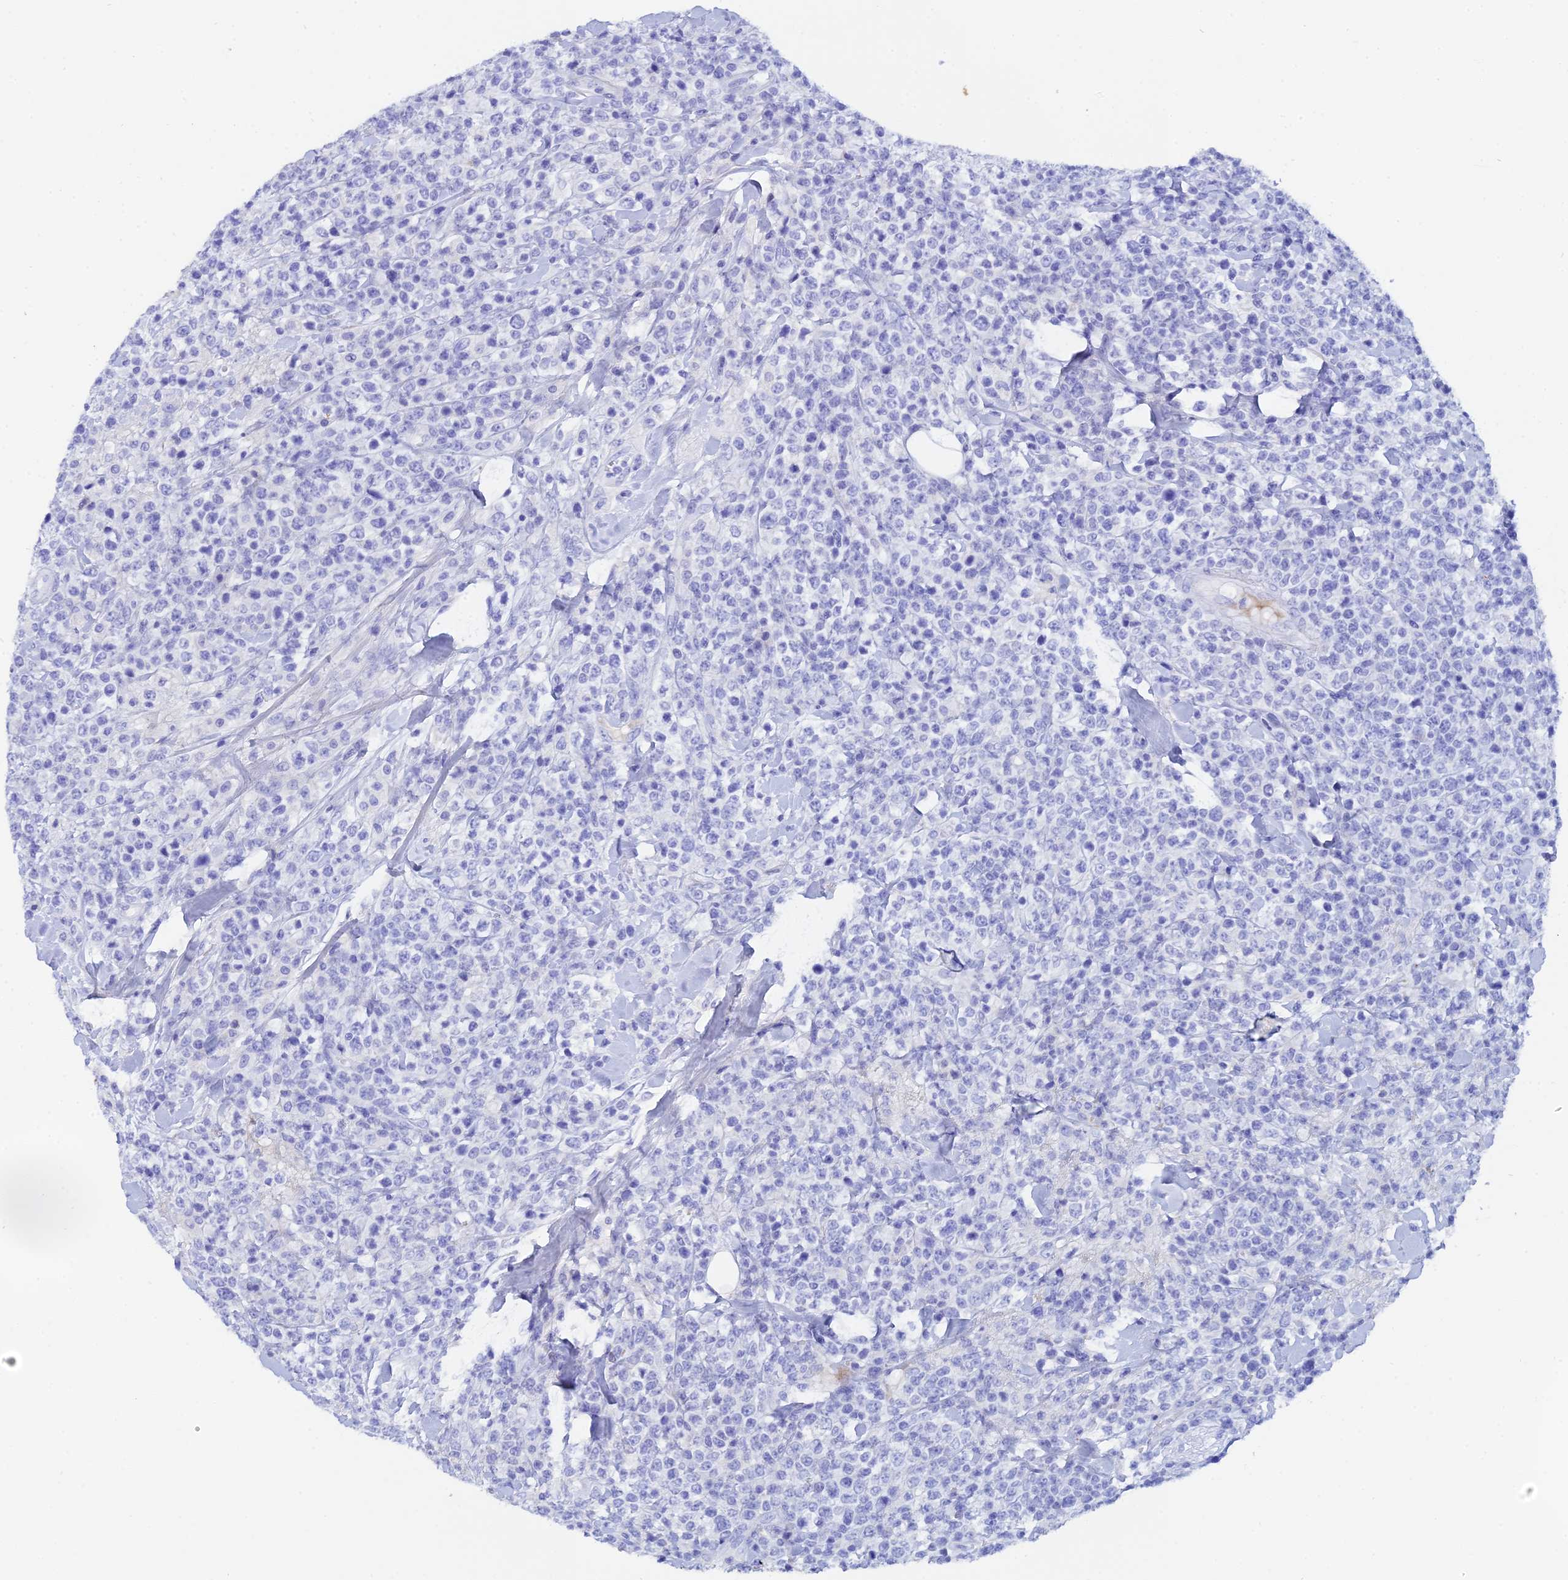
{"staining": {"intensity": "negative", "quantity": "none", "location": "none"}, "tissue": "lymphoma", "cell_type": "Tumor cells", "image_type": "cancer", "snomed": [{"axis": "morphology", "description": "Malignant lymphoma, non-Hodgkin's type, High grade"}, {"axis": "topography", "description": "Colon"}], "caption": "The micrograph shows no significant positivity in tumor cells of lymphoma.", "gene": "CELA3A", "patient": {"sex": "female", "age": 53}}